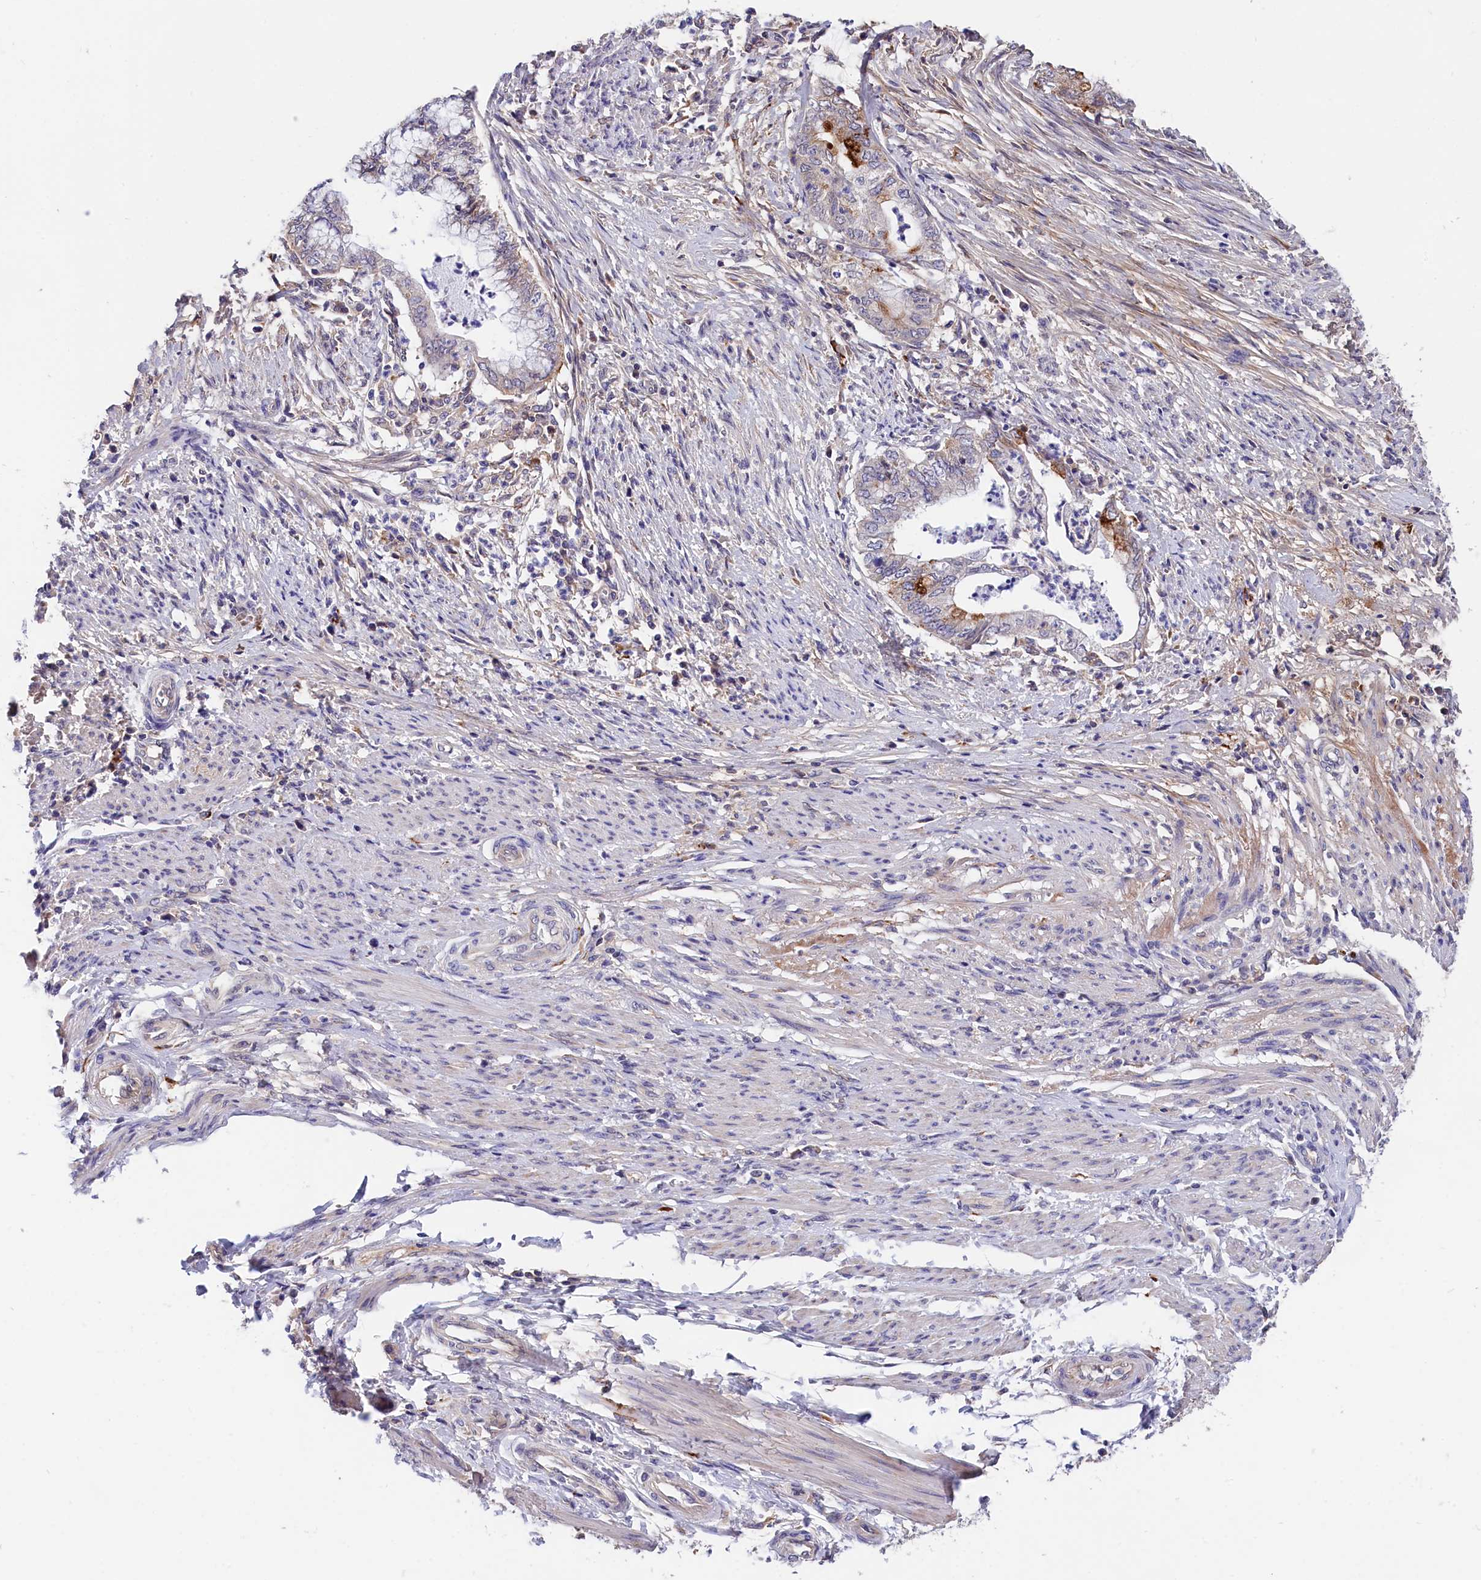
{"staining": {"intensity": "negative", "quantity": "none", "location": "none"}, "tissue": "endometrial cancer", "cell_type": "Tumor cells", "image_type": "cancer", "snomed": [{"axis": "morphology", "description": "Necrosis, NOS"}, {"axis": "morphology", "description": "Adenocarcinoma, NOS"}, {"axis": "topography", "description": "Endometrium"}], "caption": "A histopathology image of endometrial cancer stained for a protein exhibits no brown staining in tumor cells. The staining is performed using DAB (3,3'-diaminobenzidine) brown chromogen with nuclei counter-stained in using hematoxylin.", "gene": "OAS3", "patient": {"sex": "female", "age": 79}}